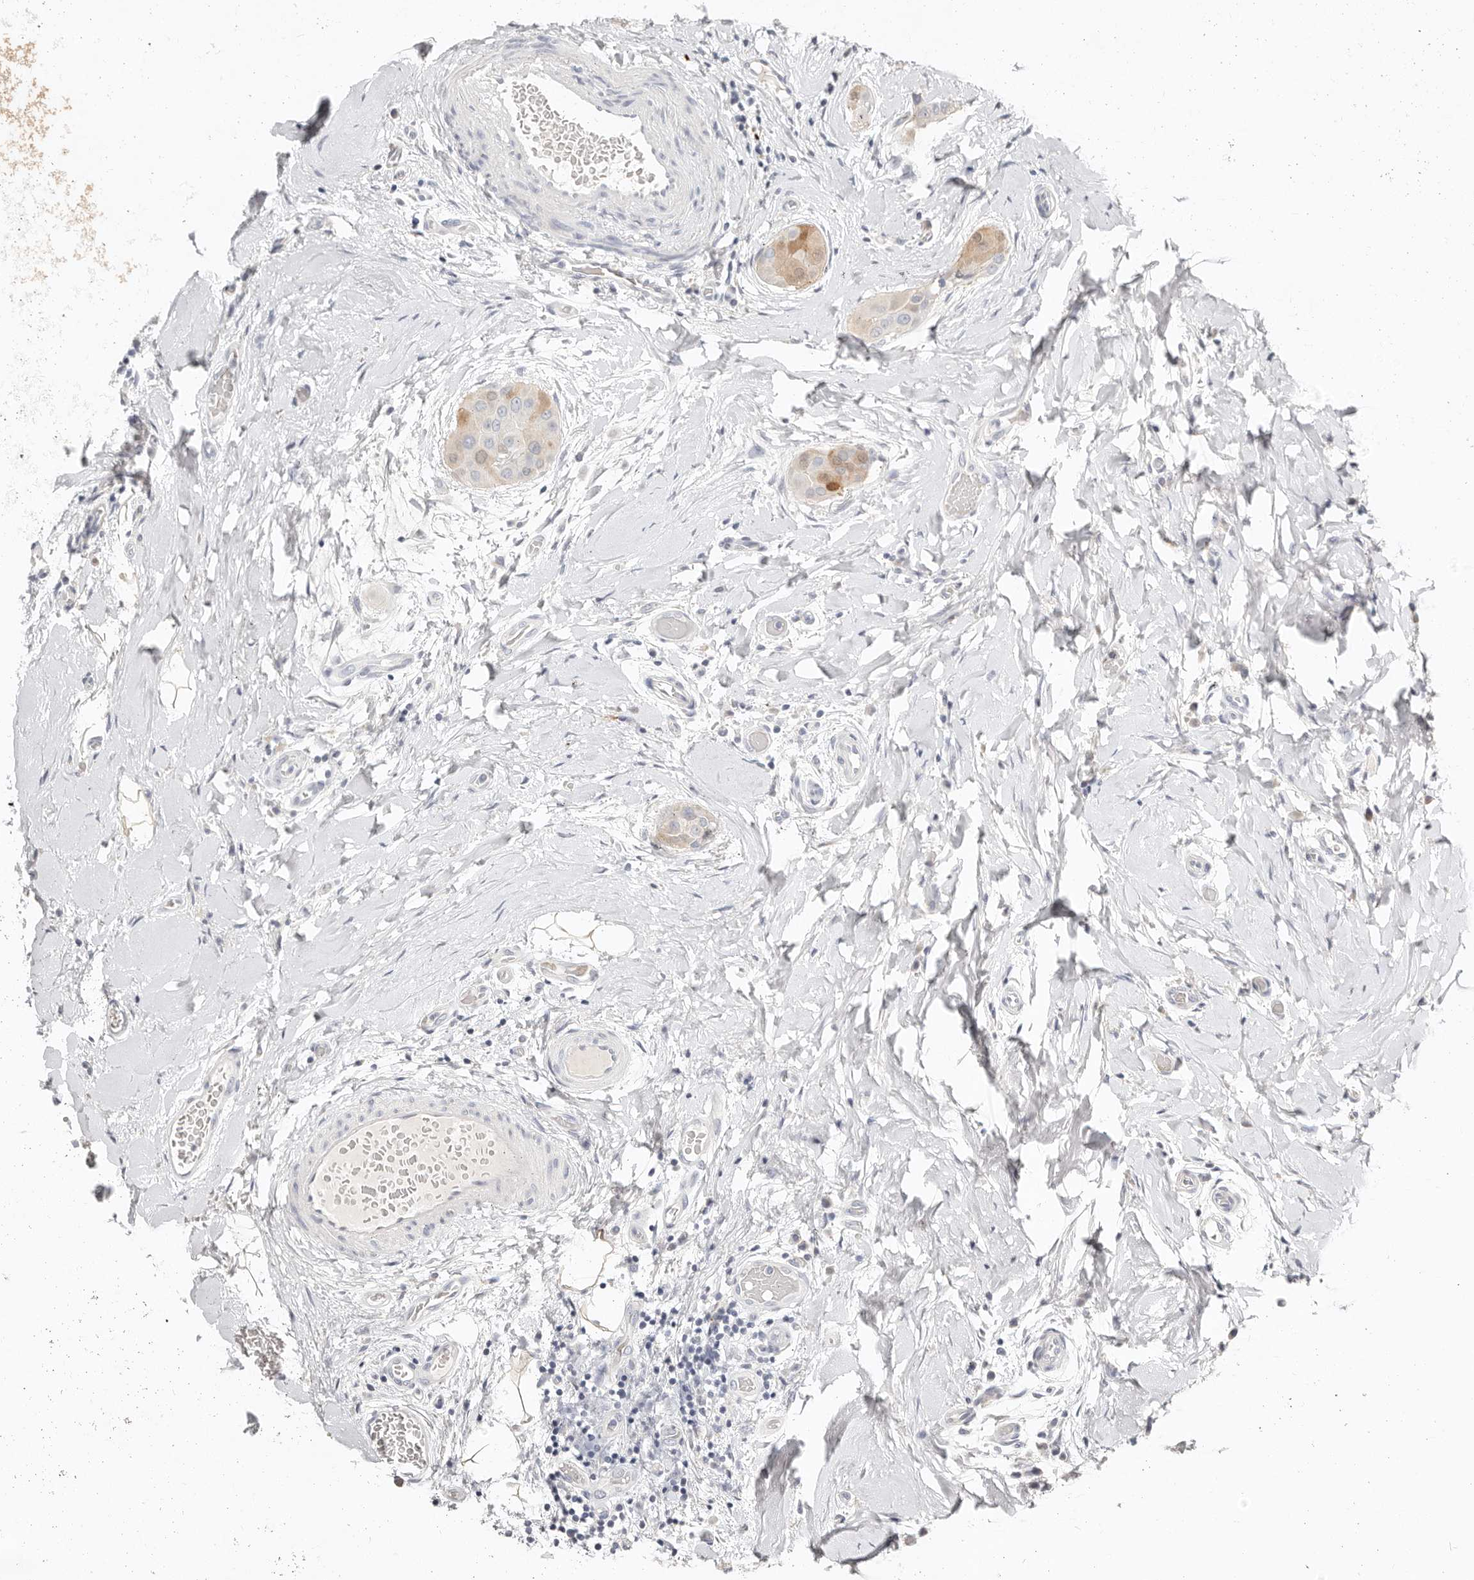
{"staining": {"intensity": "moderate", "quantity": "<25%", "location": "cytoplasmic/membranous,nuclear"}, "tissue": "thyroid cancer", "cell_type": "Tumor cells", "image_type": "cancer", "snomed": [{"axis": "morphology", "description": "Papillary adenocarcinoma, NOS"}, {"axis": "topography", "description": "Thyroid gland"}], "caption": "This image demonstrates papillary adenocarcinoma (thyroid) stained with IHC to label a protein in brown. The cytoplasmic/membranous and nuclear of tumor cells show moderate positivity for the protein. Nuclei are counter-stained blue.", "gene": "TMEM63B", "patient": {"sex": "male", "age": 33}}